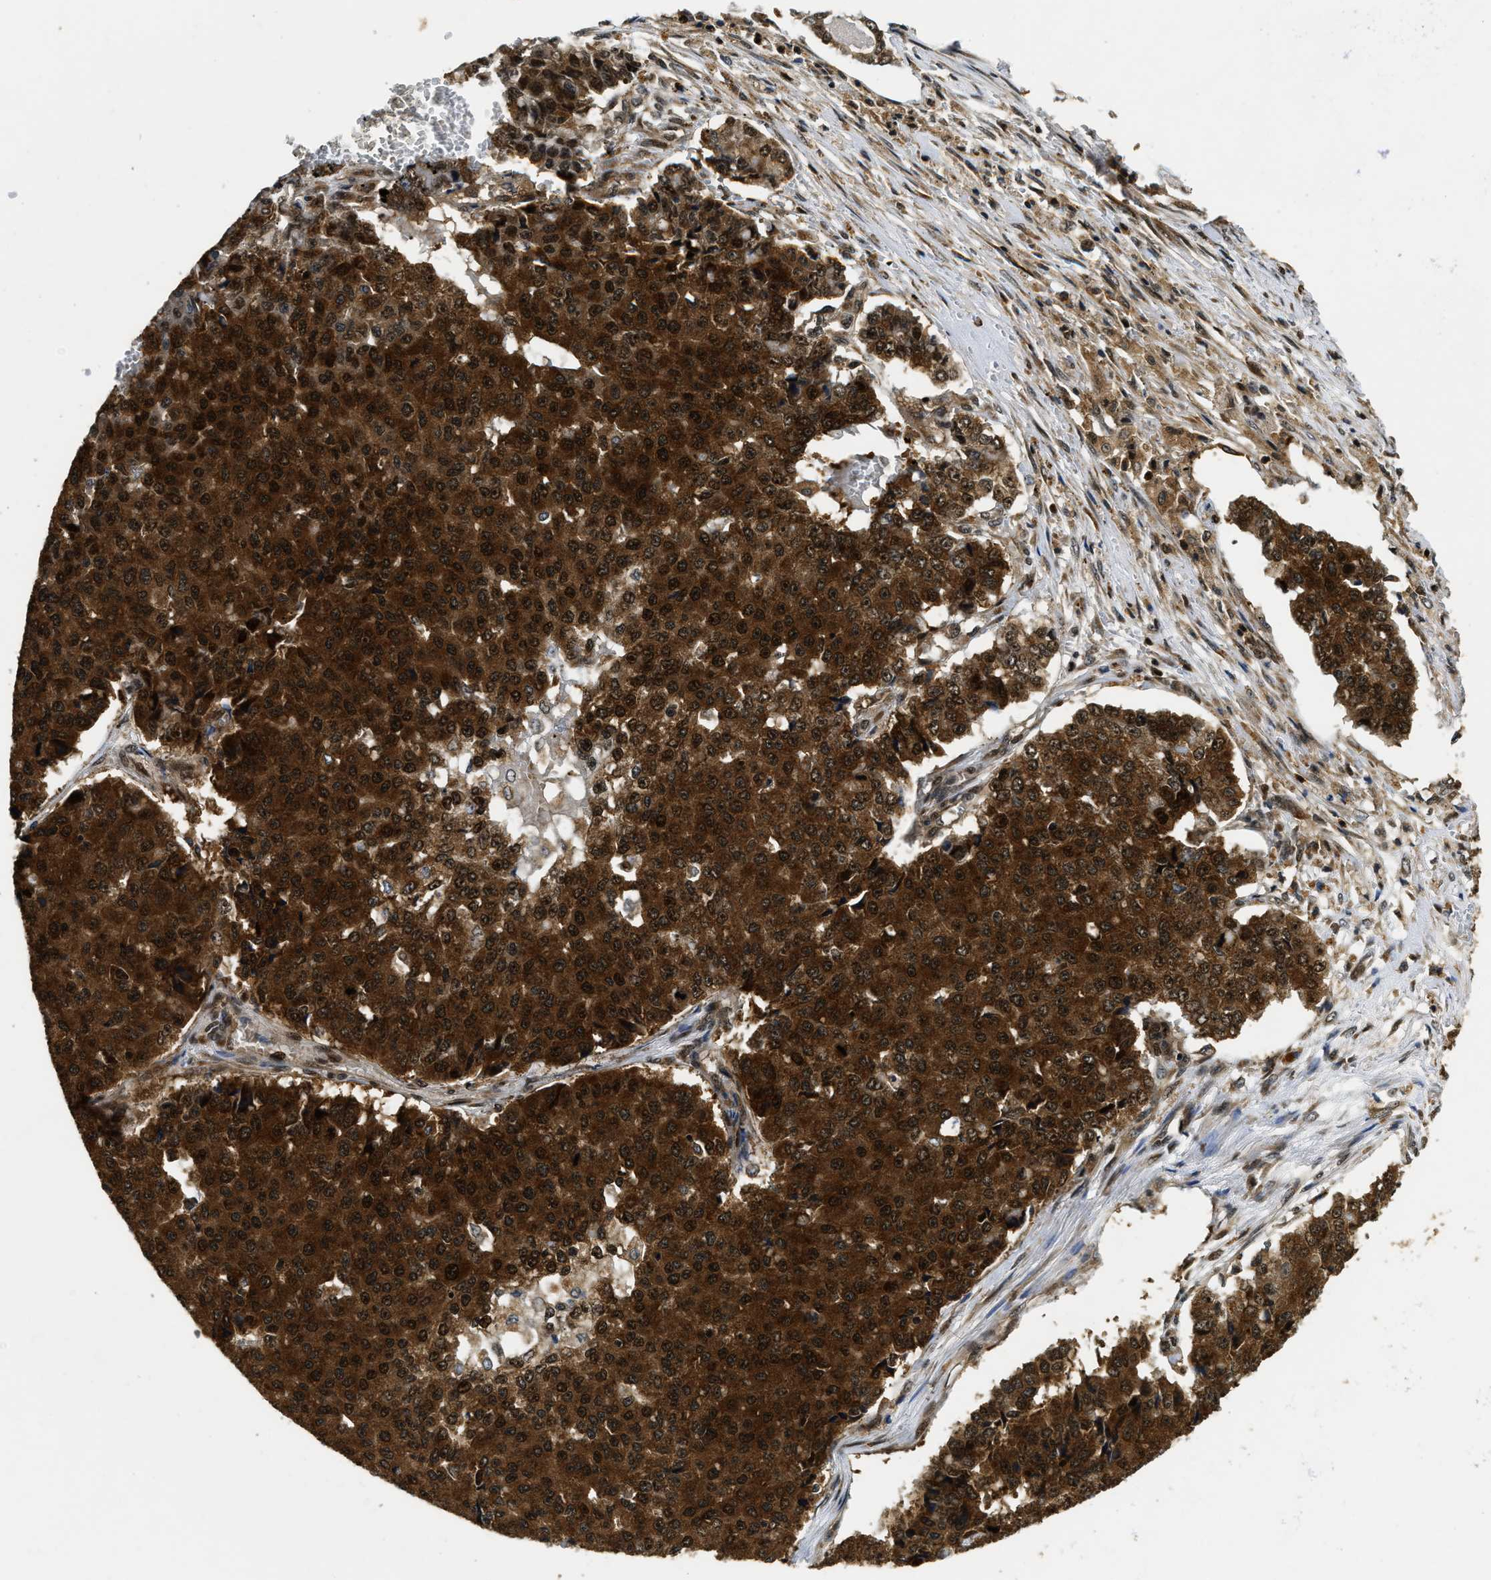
{"staining": {"intensity": "strong", "quantity": ">75%", "location": "cytoplasmic/membranous"}, "tissue": "pancreatic cancer", "cell_type": "Tumor cells", "image_type": "cancer", "snomed": [{"axis": "morphology", "description": "Adenocarcinoma, NOS"}, {"axis": "topography", "description": "Pancreas"}], "caption": "Human pancreatic adenocarcinoma stained with a protein marker reveals strong staining in tumor cells.", "gene": "ADSL", "patient": {"sex": "male", "age": 50}}